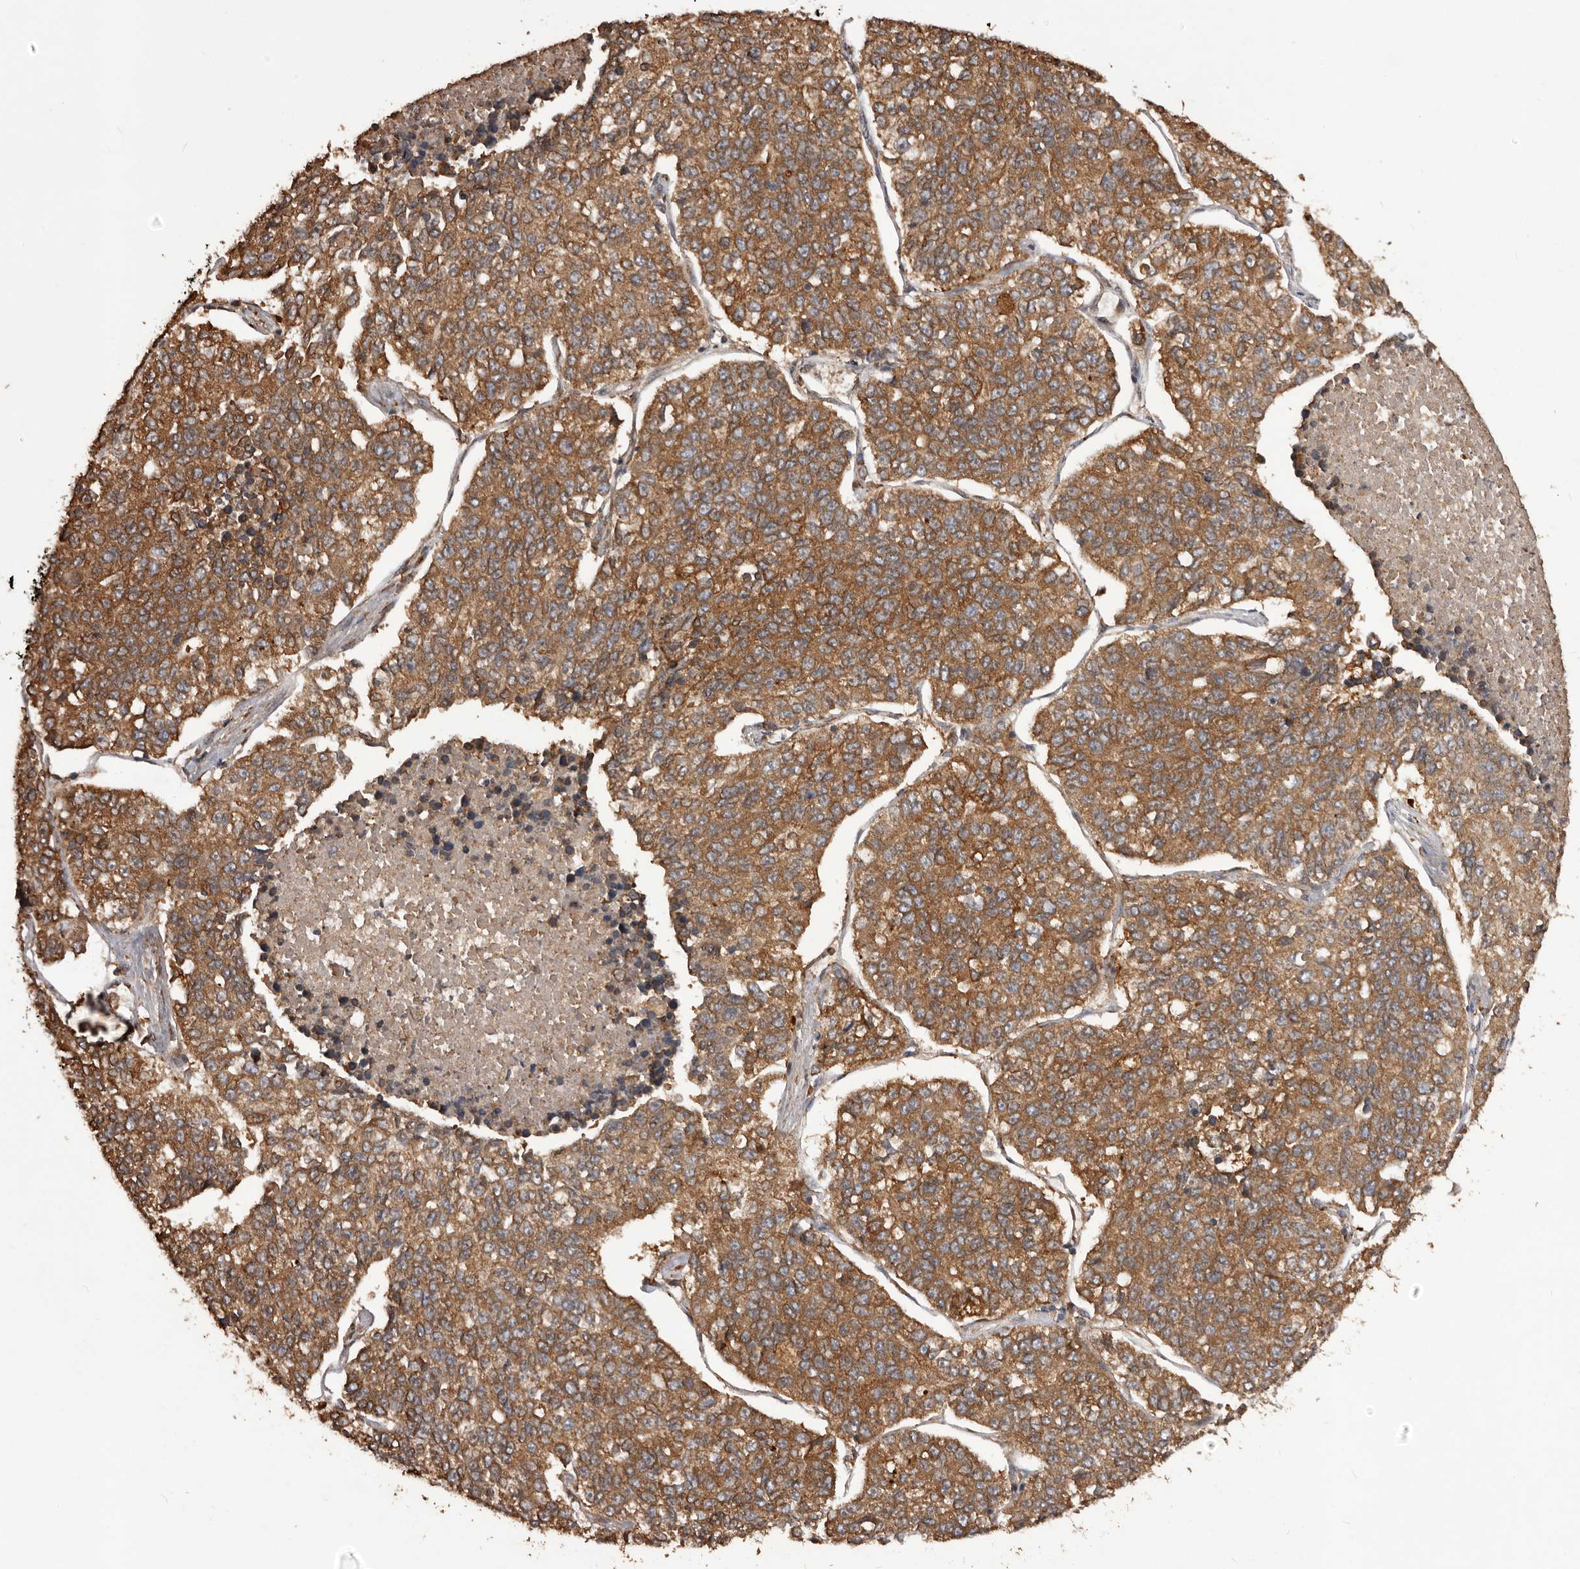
{"staining": {"intensity": "moderate", "quantity": ">75%", "location": "cytoplasmic/membranous"}, "tissue": "lung cancer", "cell_type": "Tumor cells", "image_type": "cancer", "snomed": [{"axis": "morphology", "description": "Adenocarcinoma, NOS"}, {"axis": "topography", "description": "Lung"}], "caption": "Approximately >75% of tumor cells in human lung cancer (adenocarcinoma) reveal moderate cytoplasmic/membranous protein expression as visualized by brown immunohistochemical staining.", "gene": "SLC22A3", "patient": {"sex": "male", "age": 49}}